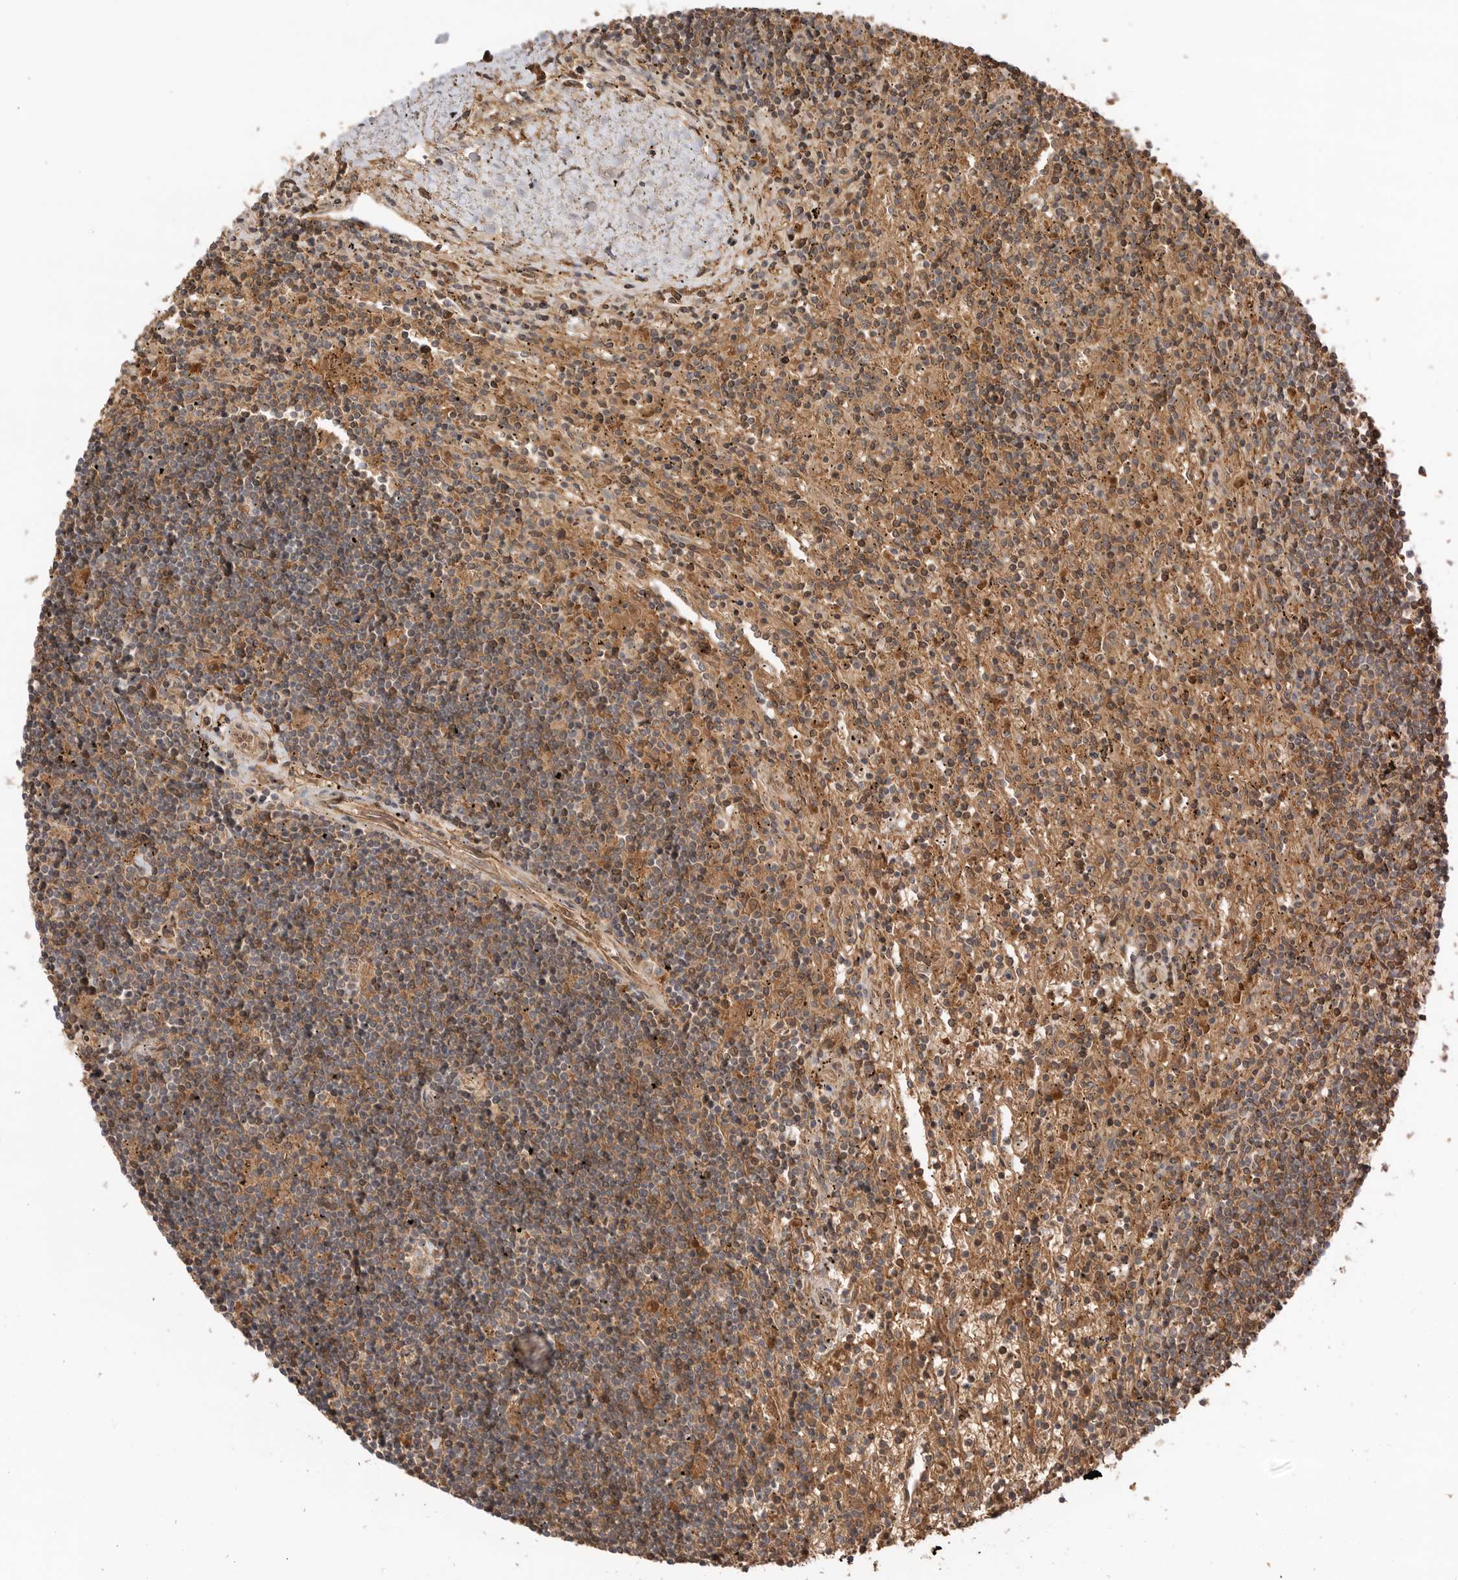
{"staining": {"intensity": "moderate", "quantity": "<25%", "location": "cytoplasmic/membranous"}, "tissue": "lymphoma", "cell_type": "Tumor cells", "image_type": "cancer", "snomed": [{"axis": "morphology", "description": "Malignant lymphoma, non-Hodgkin's type, Low grade"}, {"axis": "topography", "description": "Spleen"}], "caption": "An image of malignant lymphoma, non-Hodgkin's type (low-grade) stained for a protein exhibits moderate cytoplasmic/membranous brown staining in tumor cells.", "gene": "CLDN12", "patient": {"sex": "male", "age": 76}}